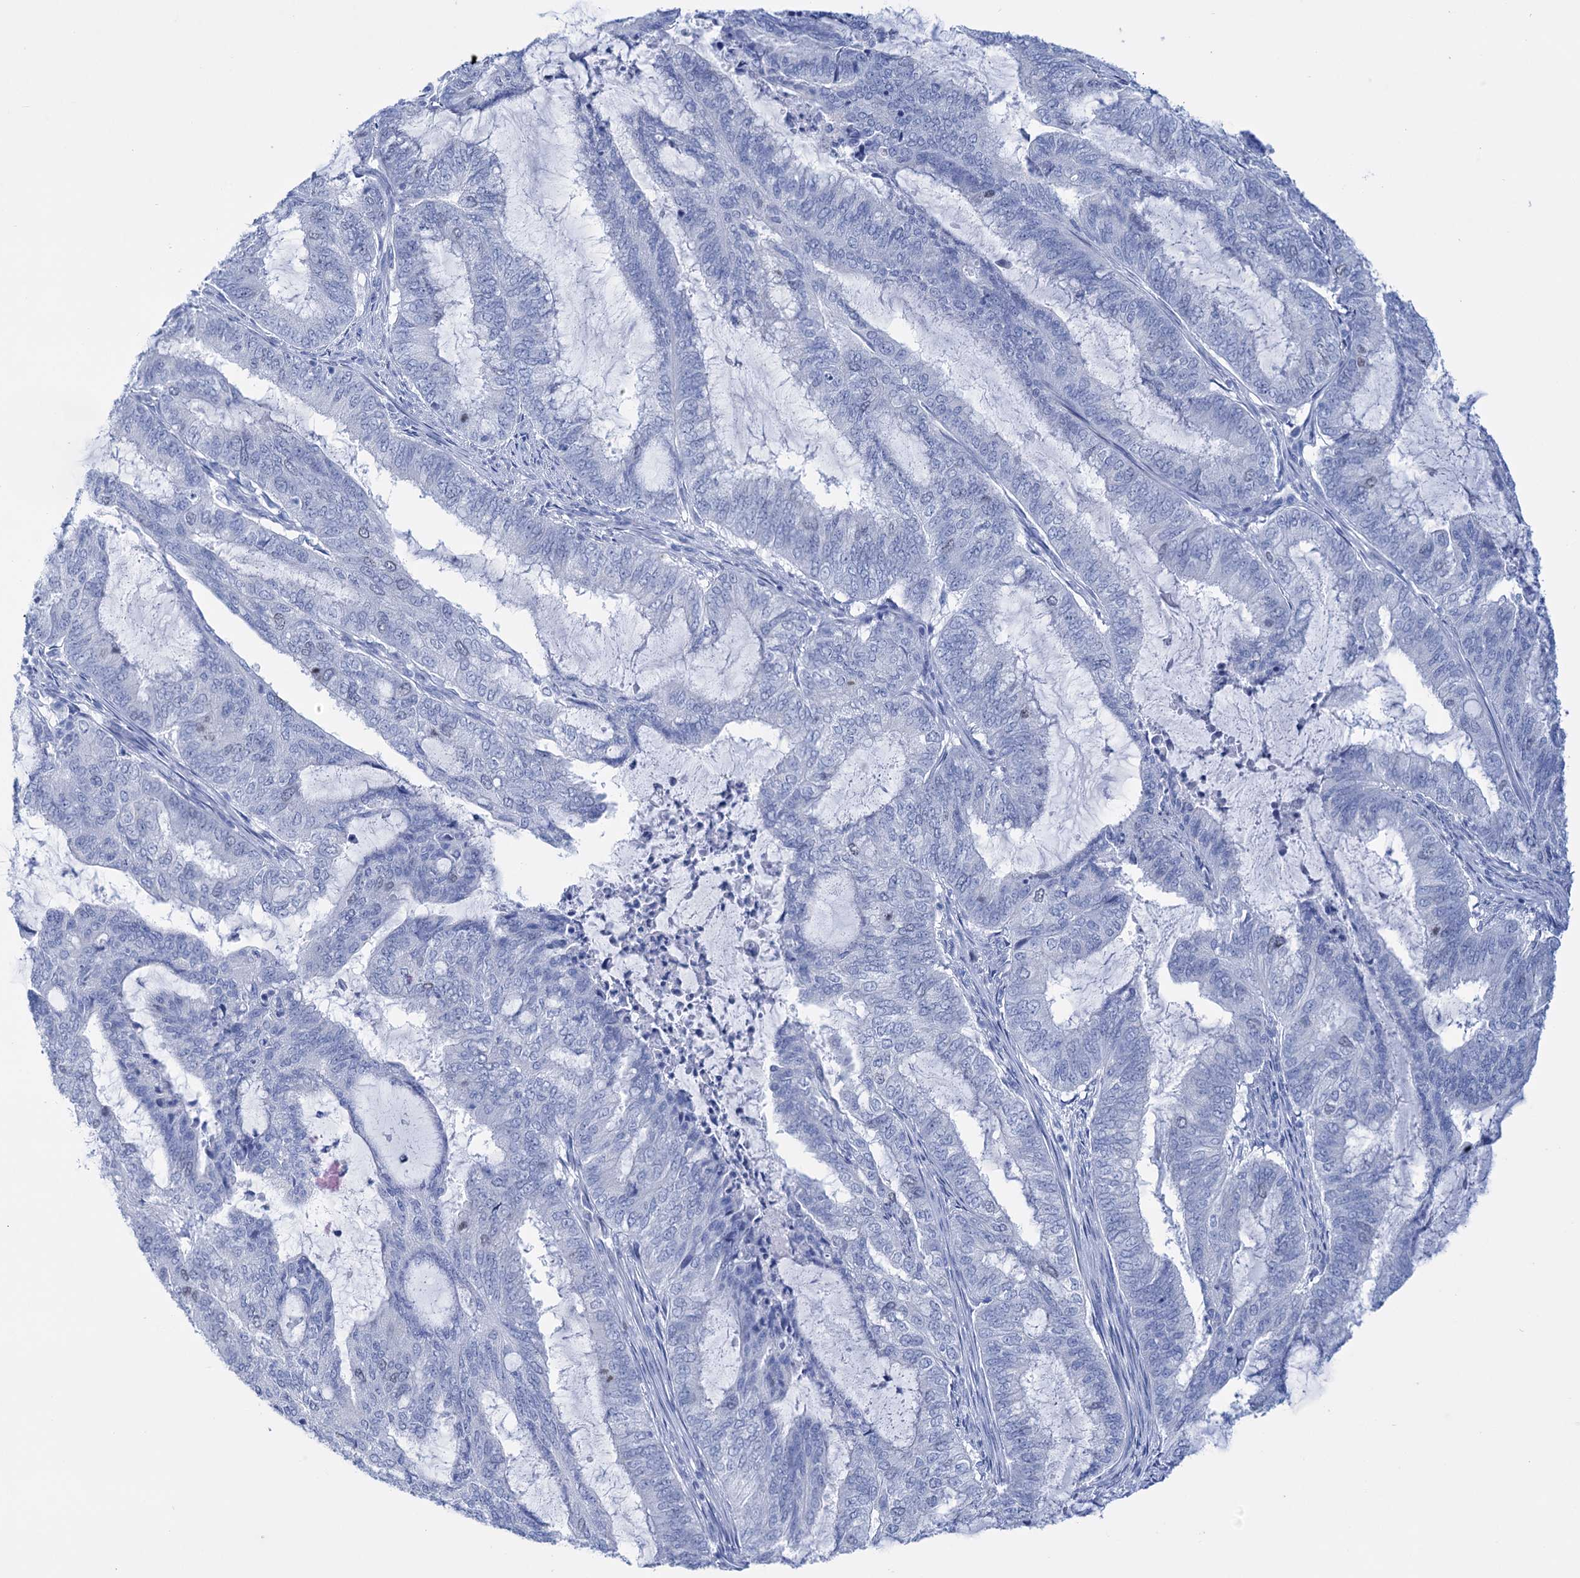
{"staining": {"intensity": "negative", "quantity": "none", "location": "none"}, "tissue": "endometrial cancer", "cell_type": "Tumor cells", "image_type": "cancer", "snomed": [{"axis": "morphology", "description": "Adenocarcinoma, NOS"}, {"axis": "topography", "description": "Endometrium"}], "caption": "Immunohistochemistry photomicrograph of neoplastic tissue: human endometrial cancer (adenocarcinoma) stained with DAB (3,3'-diaminobenzidine) shows no significant protein staining in tumor cells.", "gene": "FBXW12", "patient": {"sex": "female", "age": 51}}